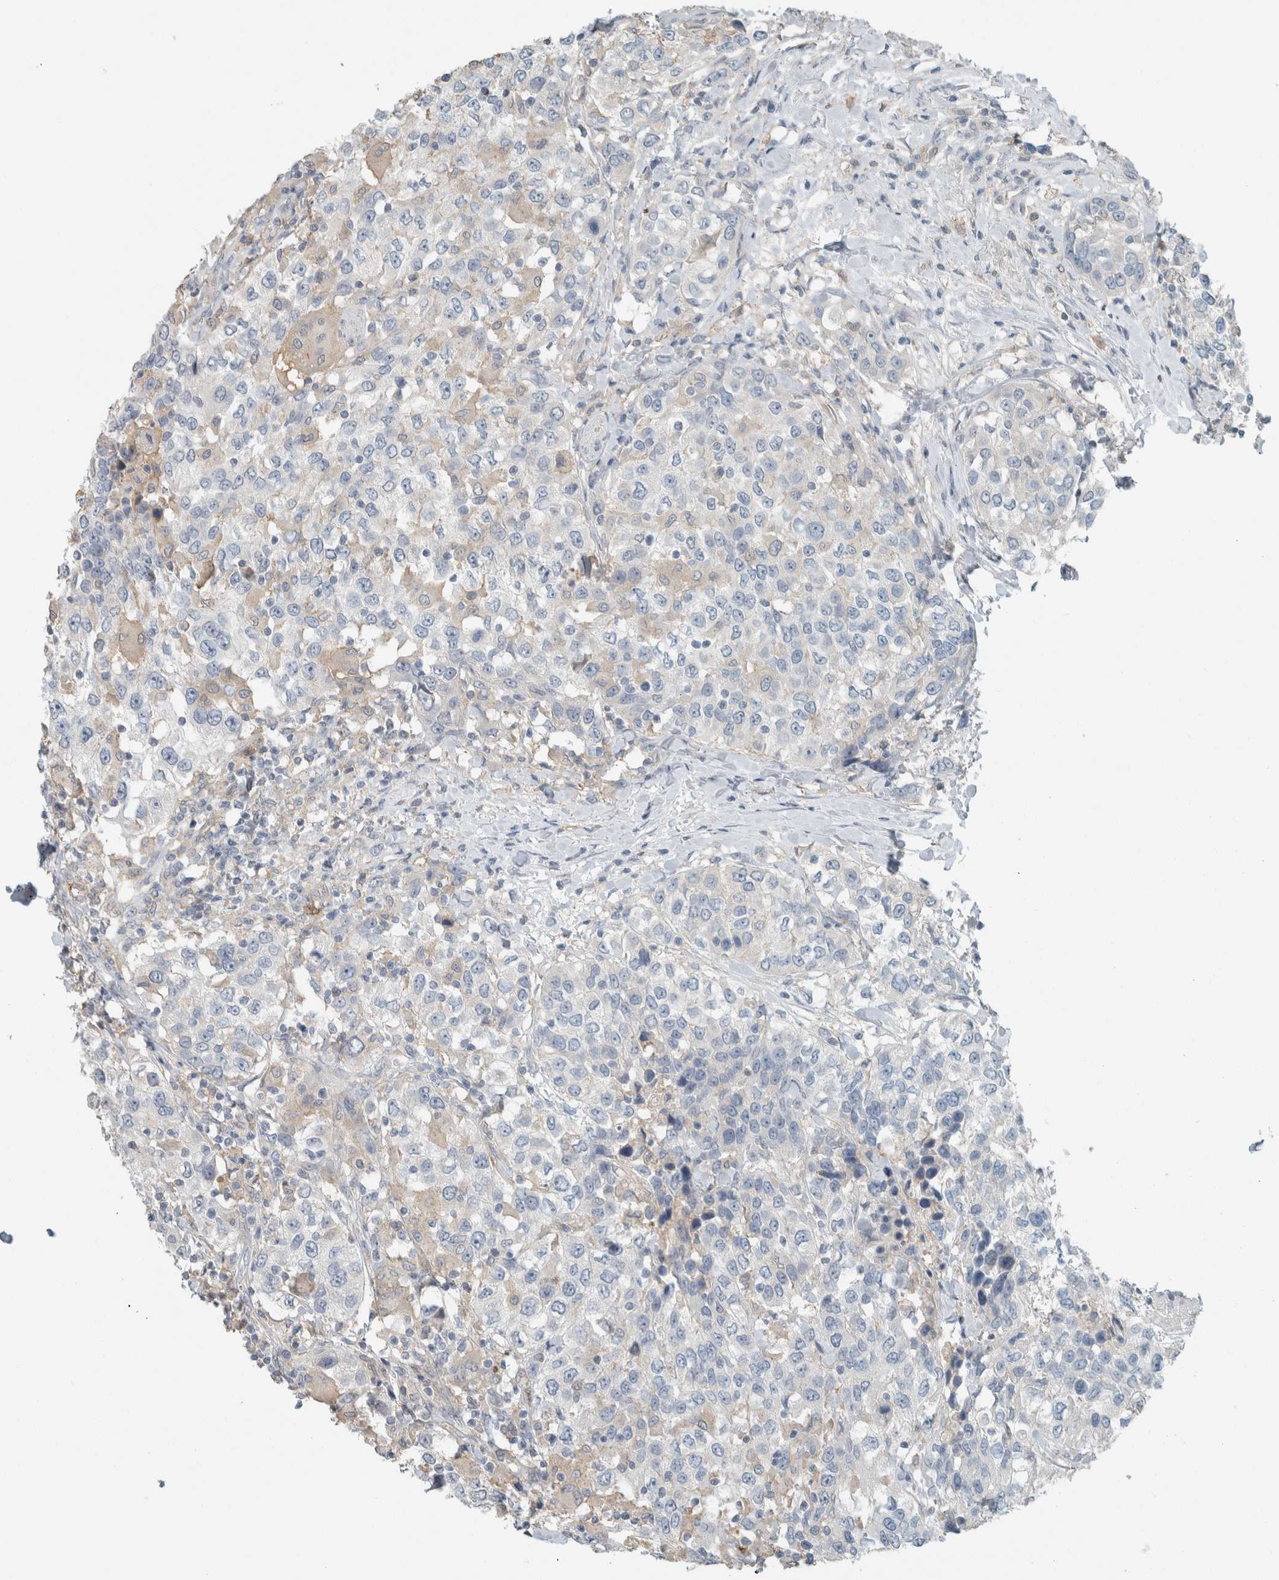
{"staining": {"intensity": "negative", "quantity": "none", "location": "none"}, "tissue": "urothelial cancer", "cell_type": "Tumor cells", "image_type": "cancer", "snomed": [{"axis": "morphology", "description": "Urothelial carcinoma, High grade"}, {"axis": "topography", "description": "Urinary bladder"}], "caption": "The IHC micrograph has no significant positivity in tumor cells of urothelial cancer tissue.", "gene": "SCIN", "patient": {"sex": "female", "age": 80}}